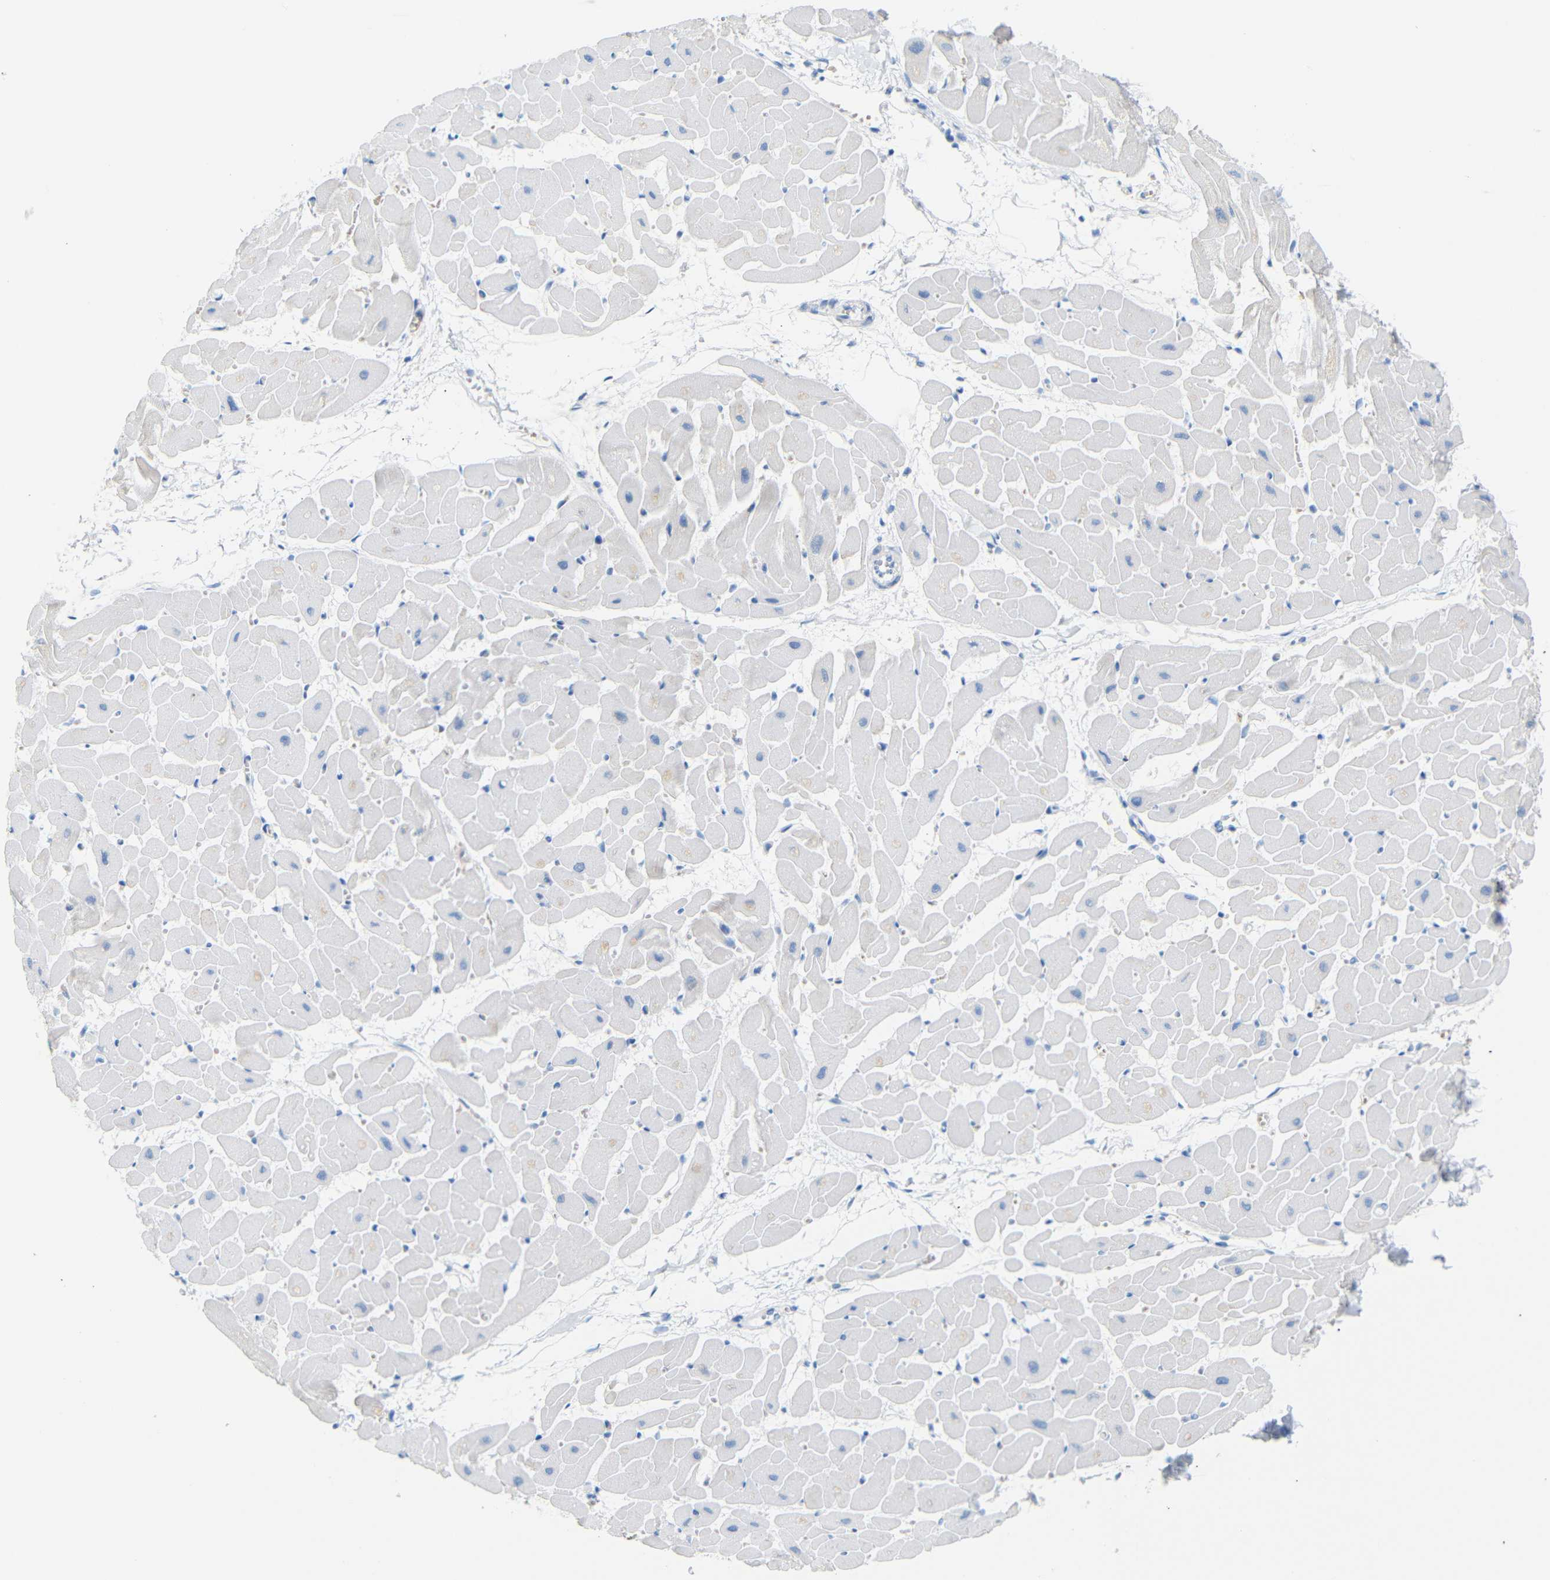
{"staining": {"intensity": "negative", "quantity": "none", "location": "none"}, "tissue": "heart muscle", "cell_type": "Cardiomyocytes", "image_type": "normal", "snomed": [{"axis": "morphology", "description": "Normal tissue, NOS"}, {"axis": "topography", "description": "Heart"}], "caption": "Cardiomyocytes show no significant protein staining in normal heart muscle. (IHC, brightfield microscopy, high magnification).", "gene": "DYNAP", "patient": {"sex": "female", "age": 19}}